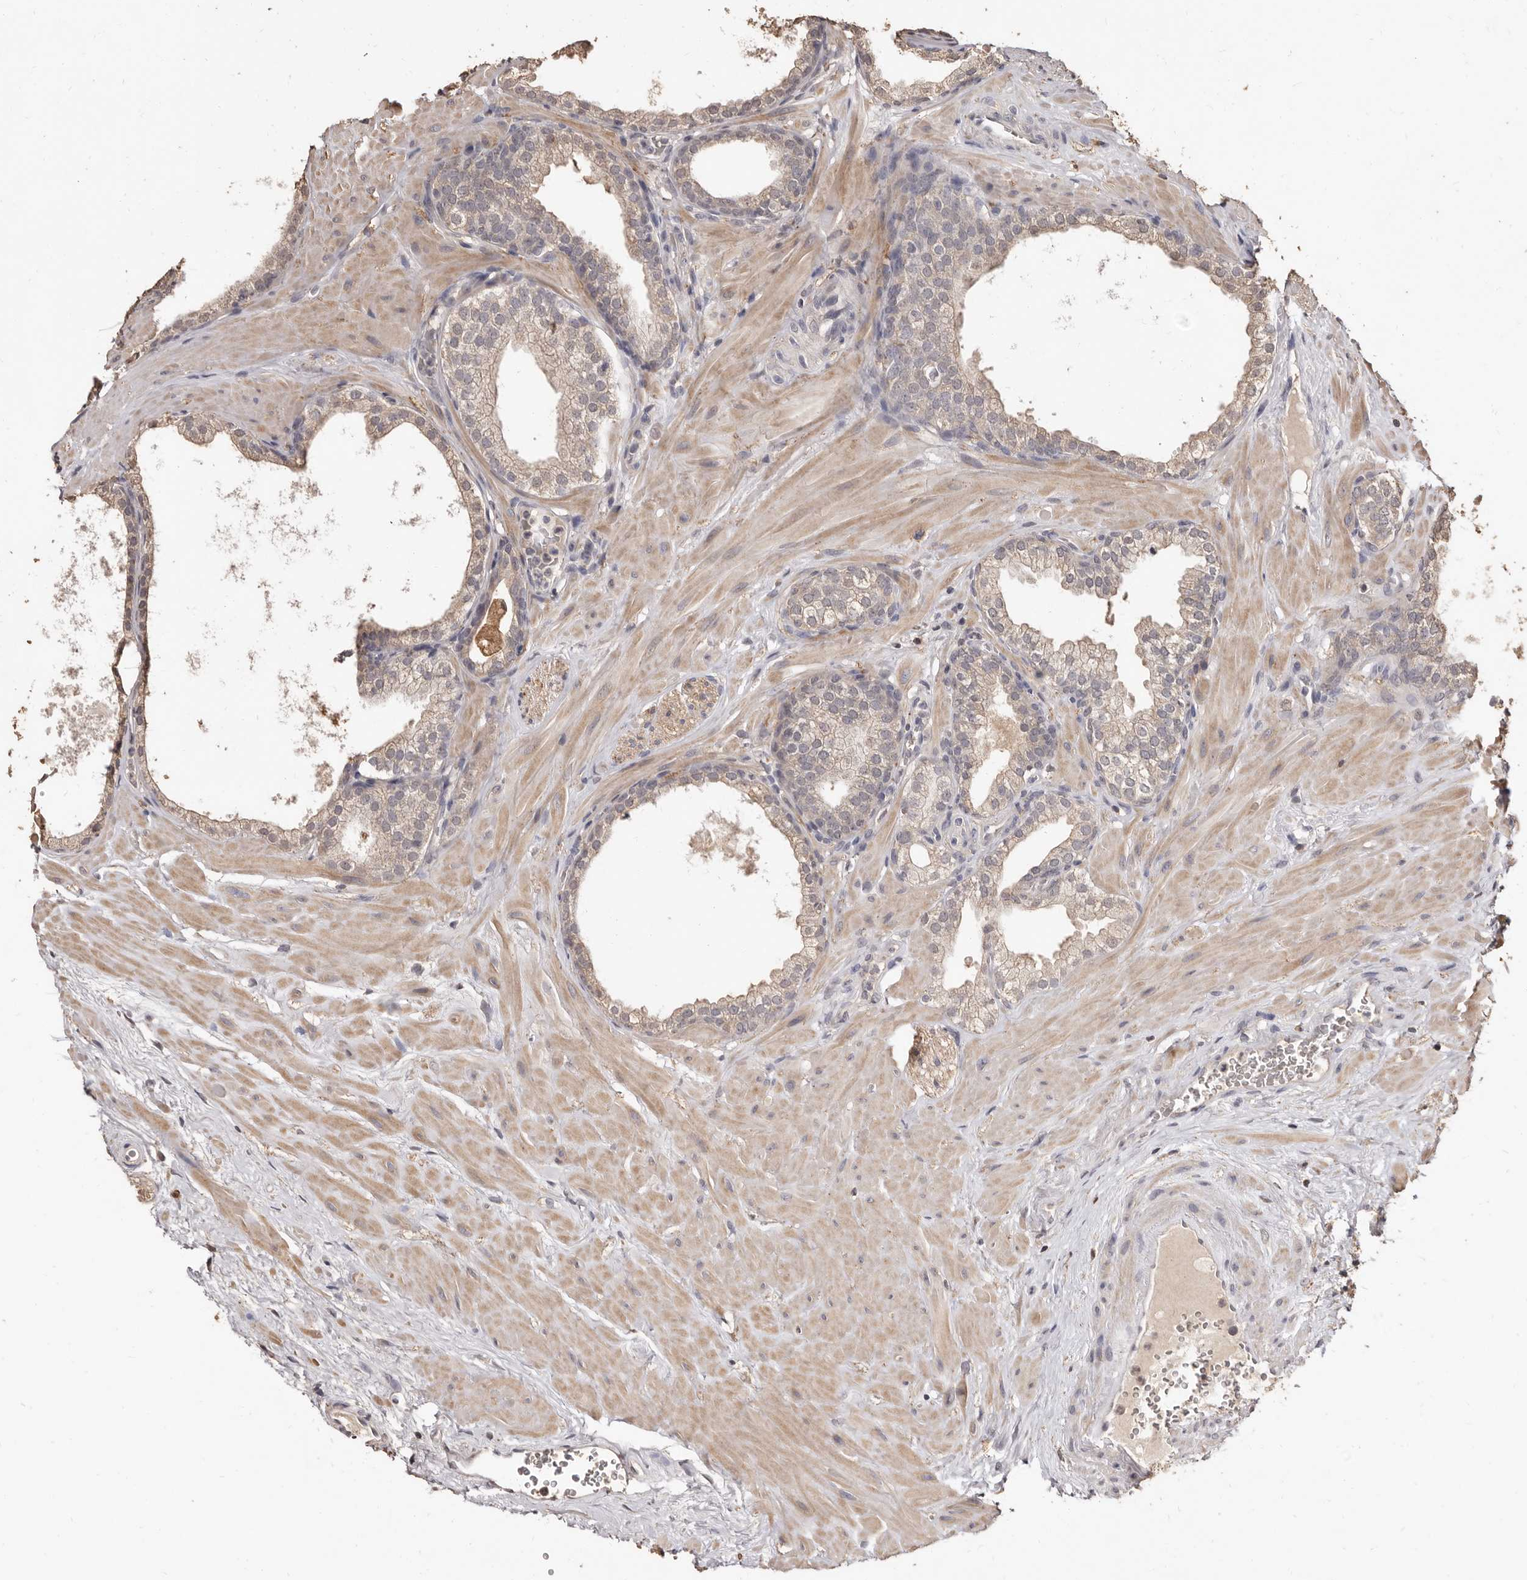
{"staining": {"intensity": "weak", "quantity": ">75%", "location": "cytoplasmic/membranous"}, "tissue": "prostate", "cell_type": "Glandular cells", "image_type": "normal", "snomed": [{"axis": "morphology", "description": "Normal tissue, NOS"}, {"axis": "morphology", "description": "Urothelial carcinoma, Low grade"}, {"axis": "topography", "description": "Urinary bladder"}, {"axis": "topography", "description": "Prostate"}], "caption": "Prostate stained for a protein (brown) exhibits weak cytoplasmic/membranous positive staining in approximately >75% of glandular cells.", "gene": "INAVA", "patient": {"sex": "male", "age": 60}}